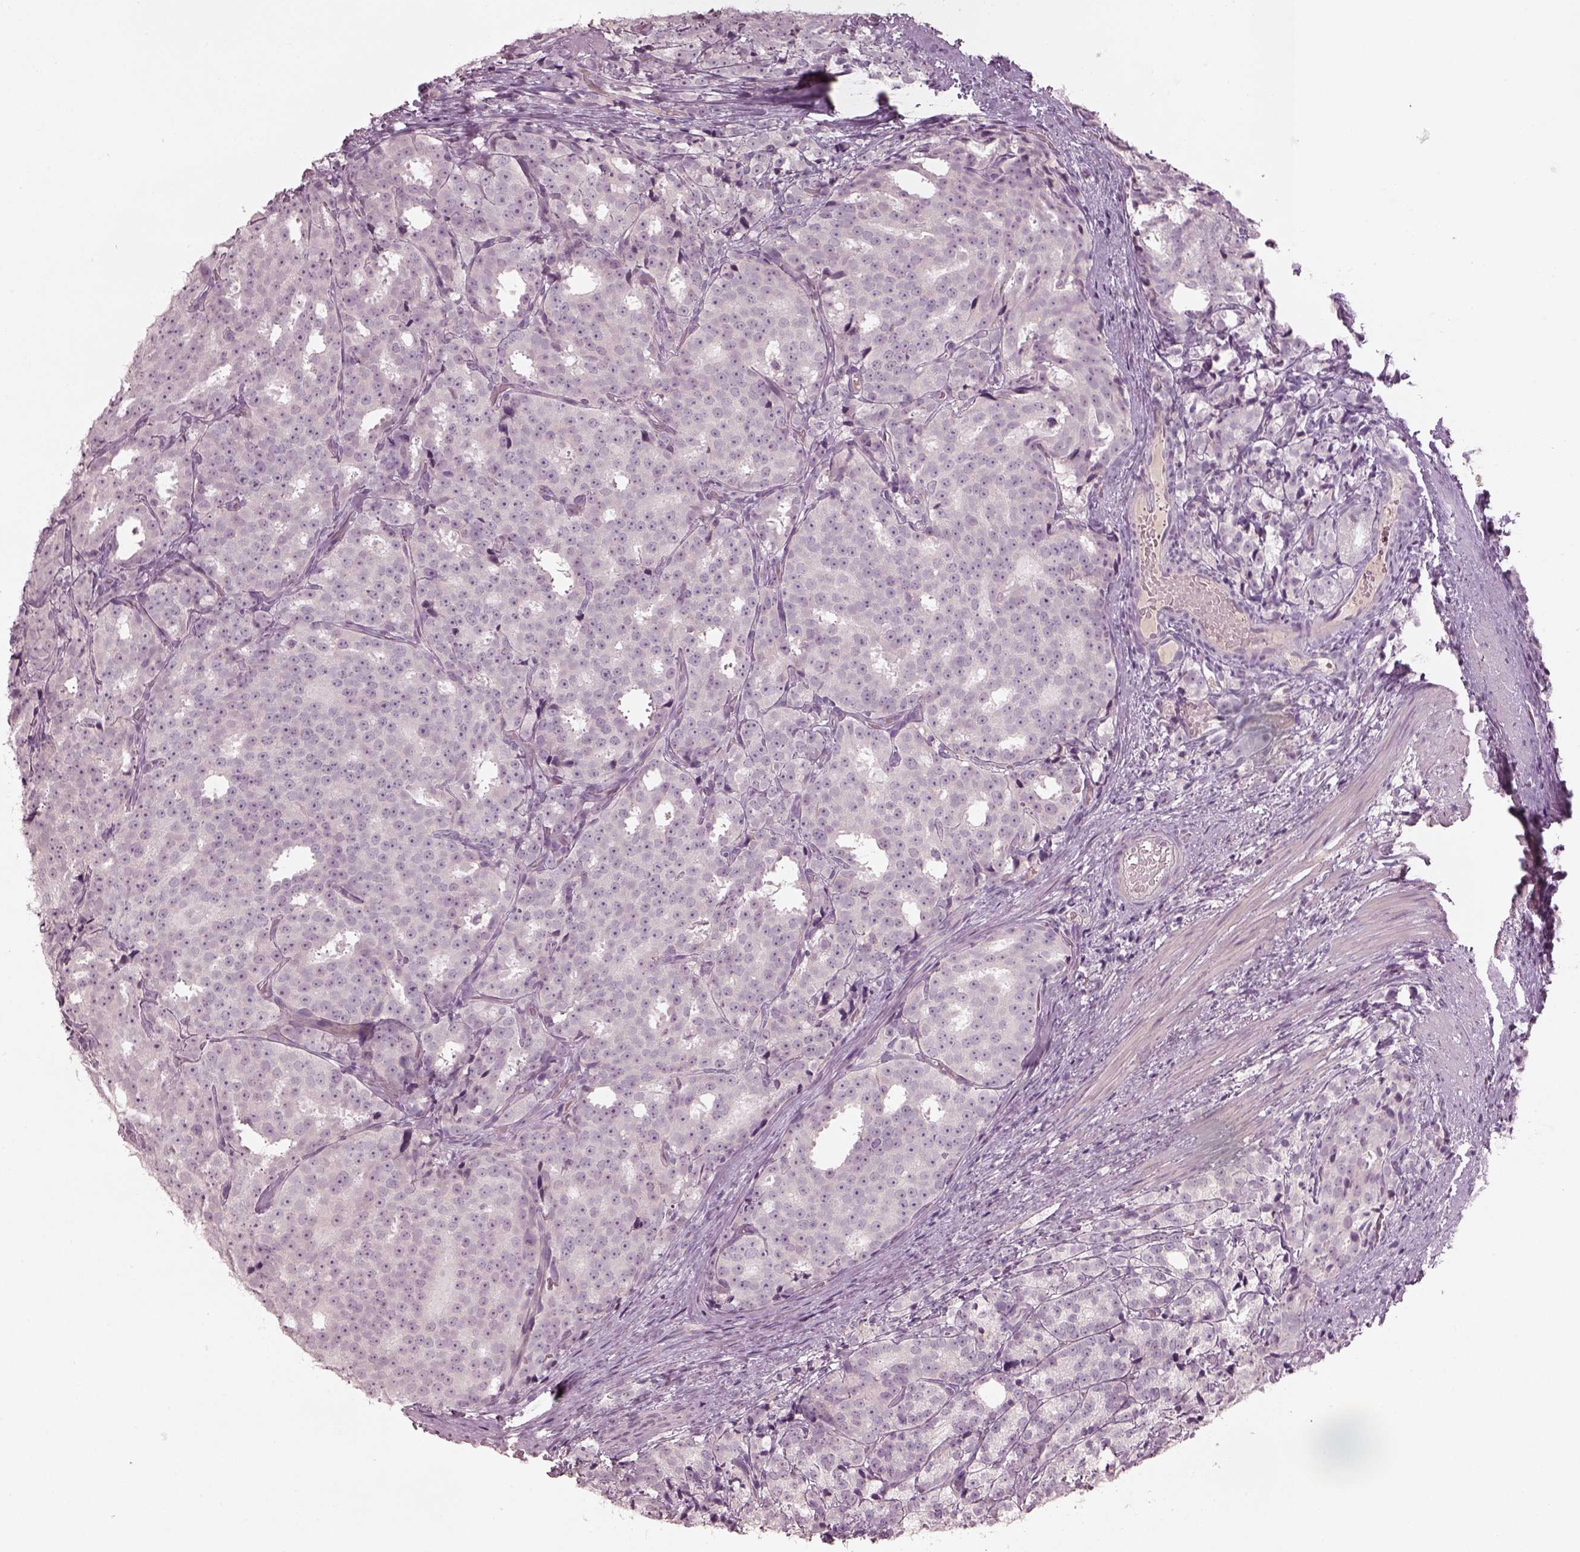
{"staining": {"intensity": "negative", "quantity": "none", "location": "none"}, "tissue": "prostate cancer", "cell_type": "Tumor cells", "image_type": "cancer", "snomed": [{"axis": "morphology", "description": "Adenocarcinoma, High grade"}, {"axis": "topography", "description": "Prostate"}], "caption": "The immunohistochemistry photomicrograph has no significant expression in tumor cells of high-grade adenocarcinoma (prostate) tissue.", "gene": "SPATA6L", "patient": {"sex": "male", "age": 53}}